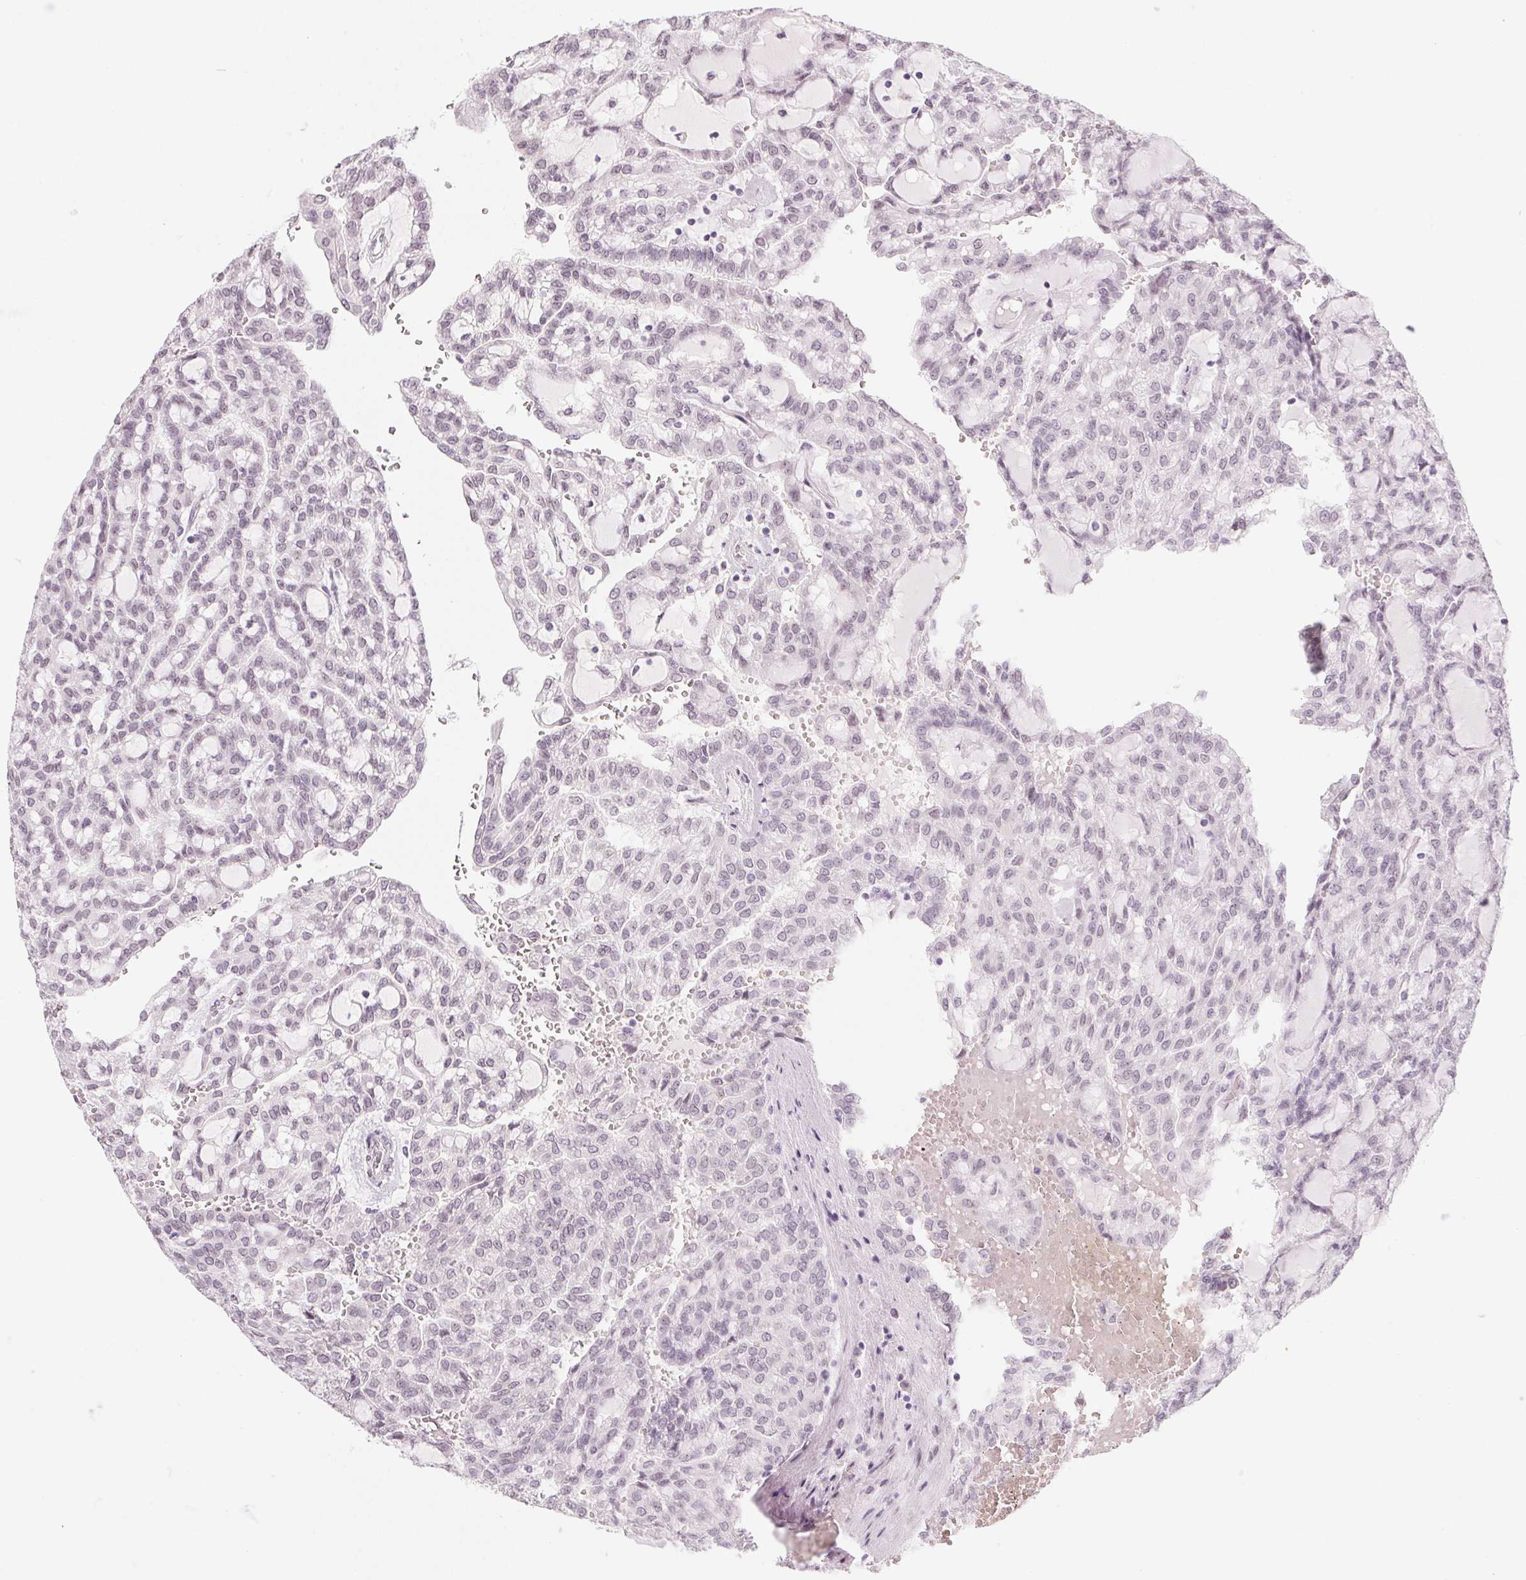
{"staining": {"intensity": "weak", "quantity": "<25%", "location": "nuclear"}, "tissue": "renal cancer", "cell_type": "Tumor cells", "image_type": "cancer", "snomed": [{"axis": "morphology", "description": "Adenocarcinoma, NOS"}, {"axis": "topography", "description": "Kidney"}], "caption": "This is an immunohistochemistry (IHC) photomicrograph of renal cancer. There is no expression in tumor cells.", "gene": "KCNQ2", "patient": {"sex": "male", "age": 63}}